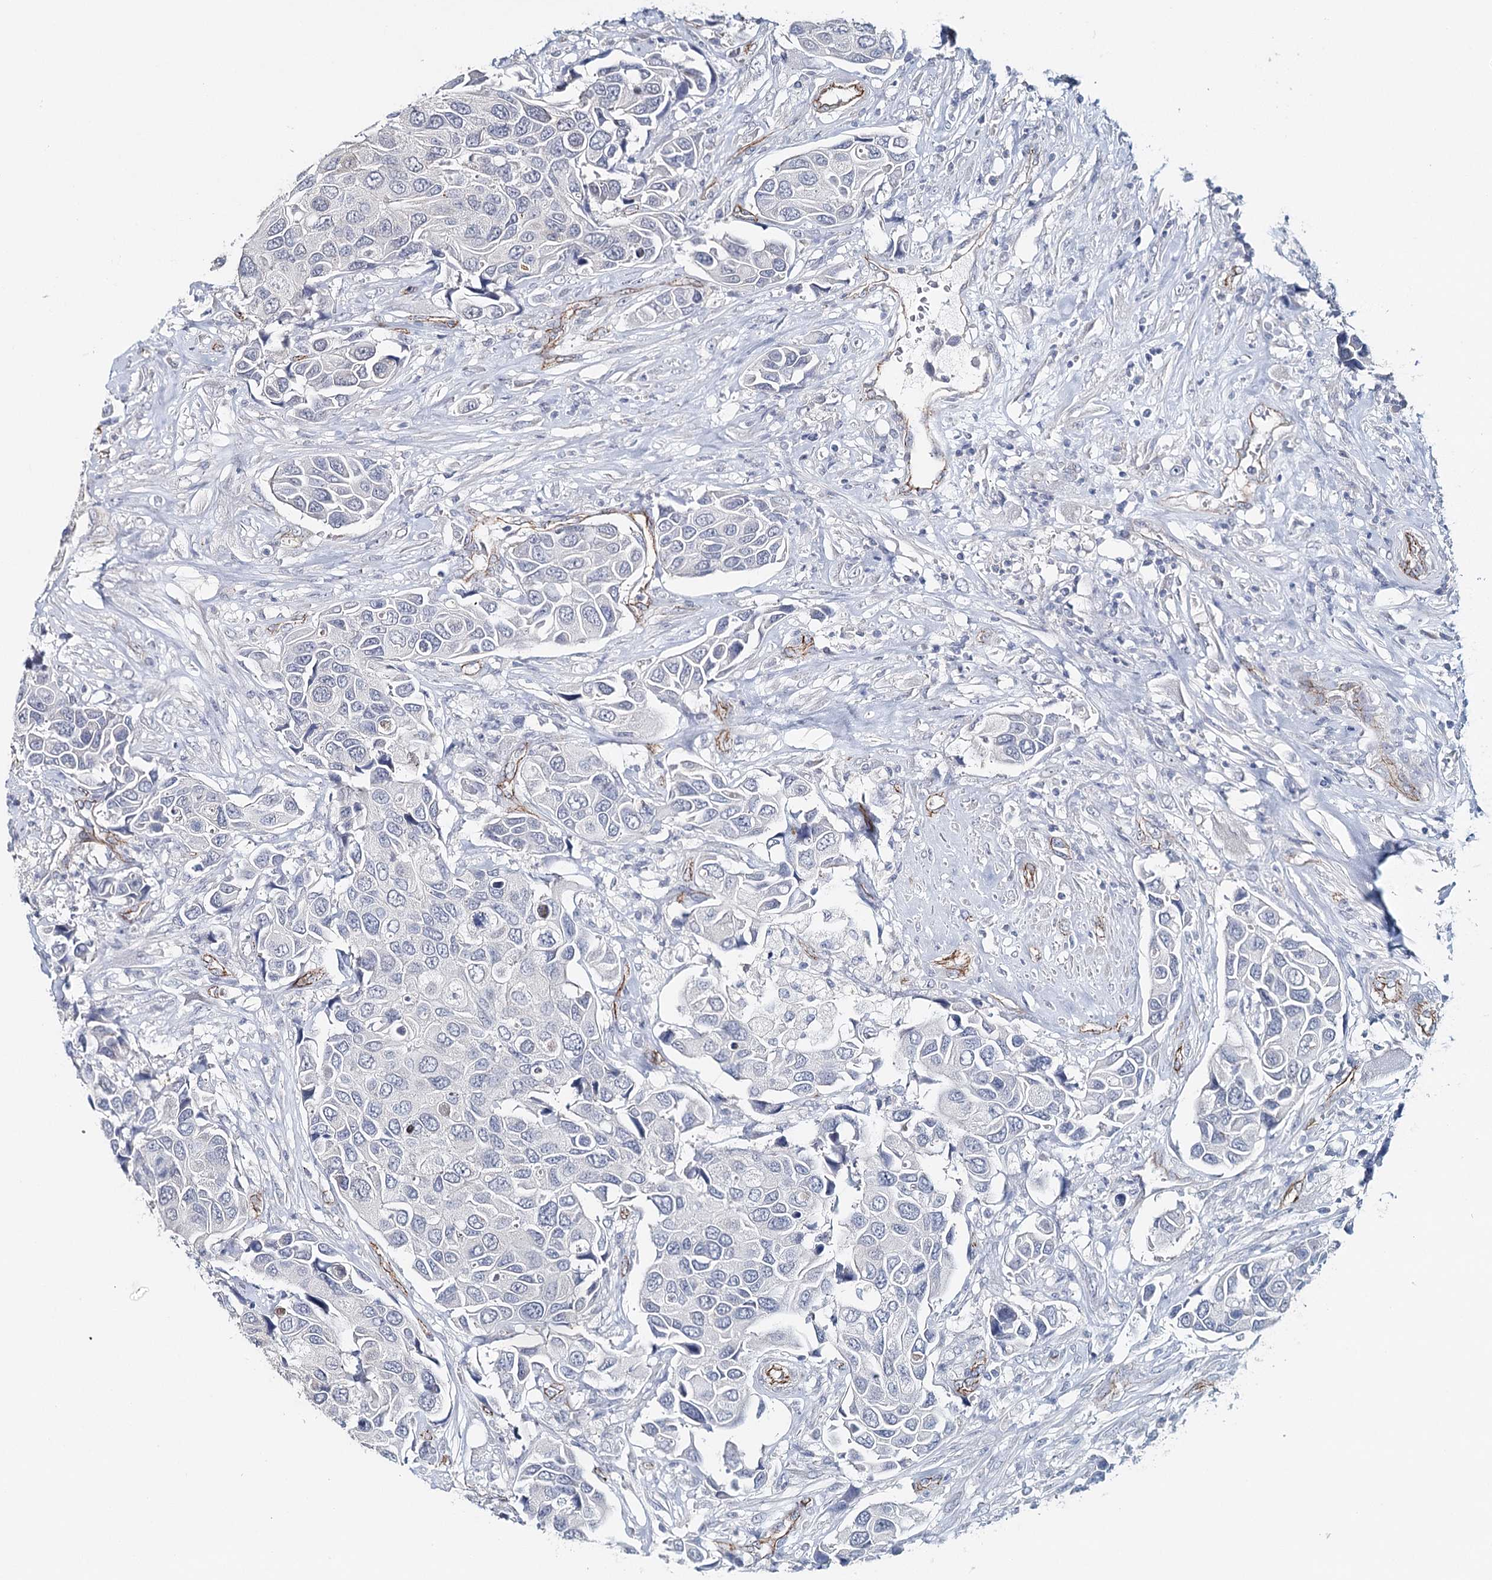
{"staining": {"intensity": "negative", "quantity": "none", "location": "none"}, "tissue": "urothelial cancer", "cell_type": "Tumor cells", "image_type": "cancer", "snomed": [{"axis": "morphology", "description": "Urothelial carcinoma, High grade"}, {"axis": "topography", "description": "Urinary bladder"}], "caption": "Immunohistochemistry (IHC) of human urothelial cancer exhibits no staining in tumor cells.", "gene": "SYNPO", "patient": {"sex": "male", "age": 74}}